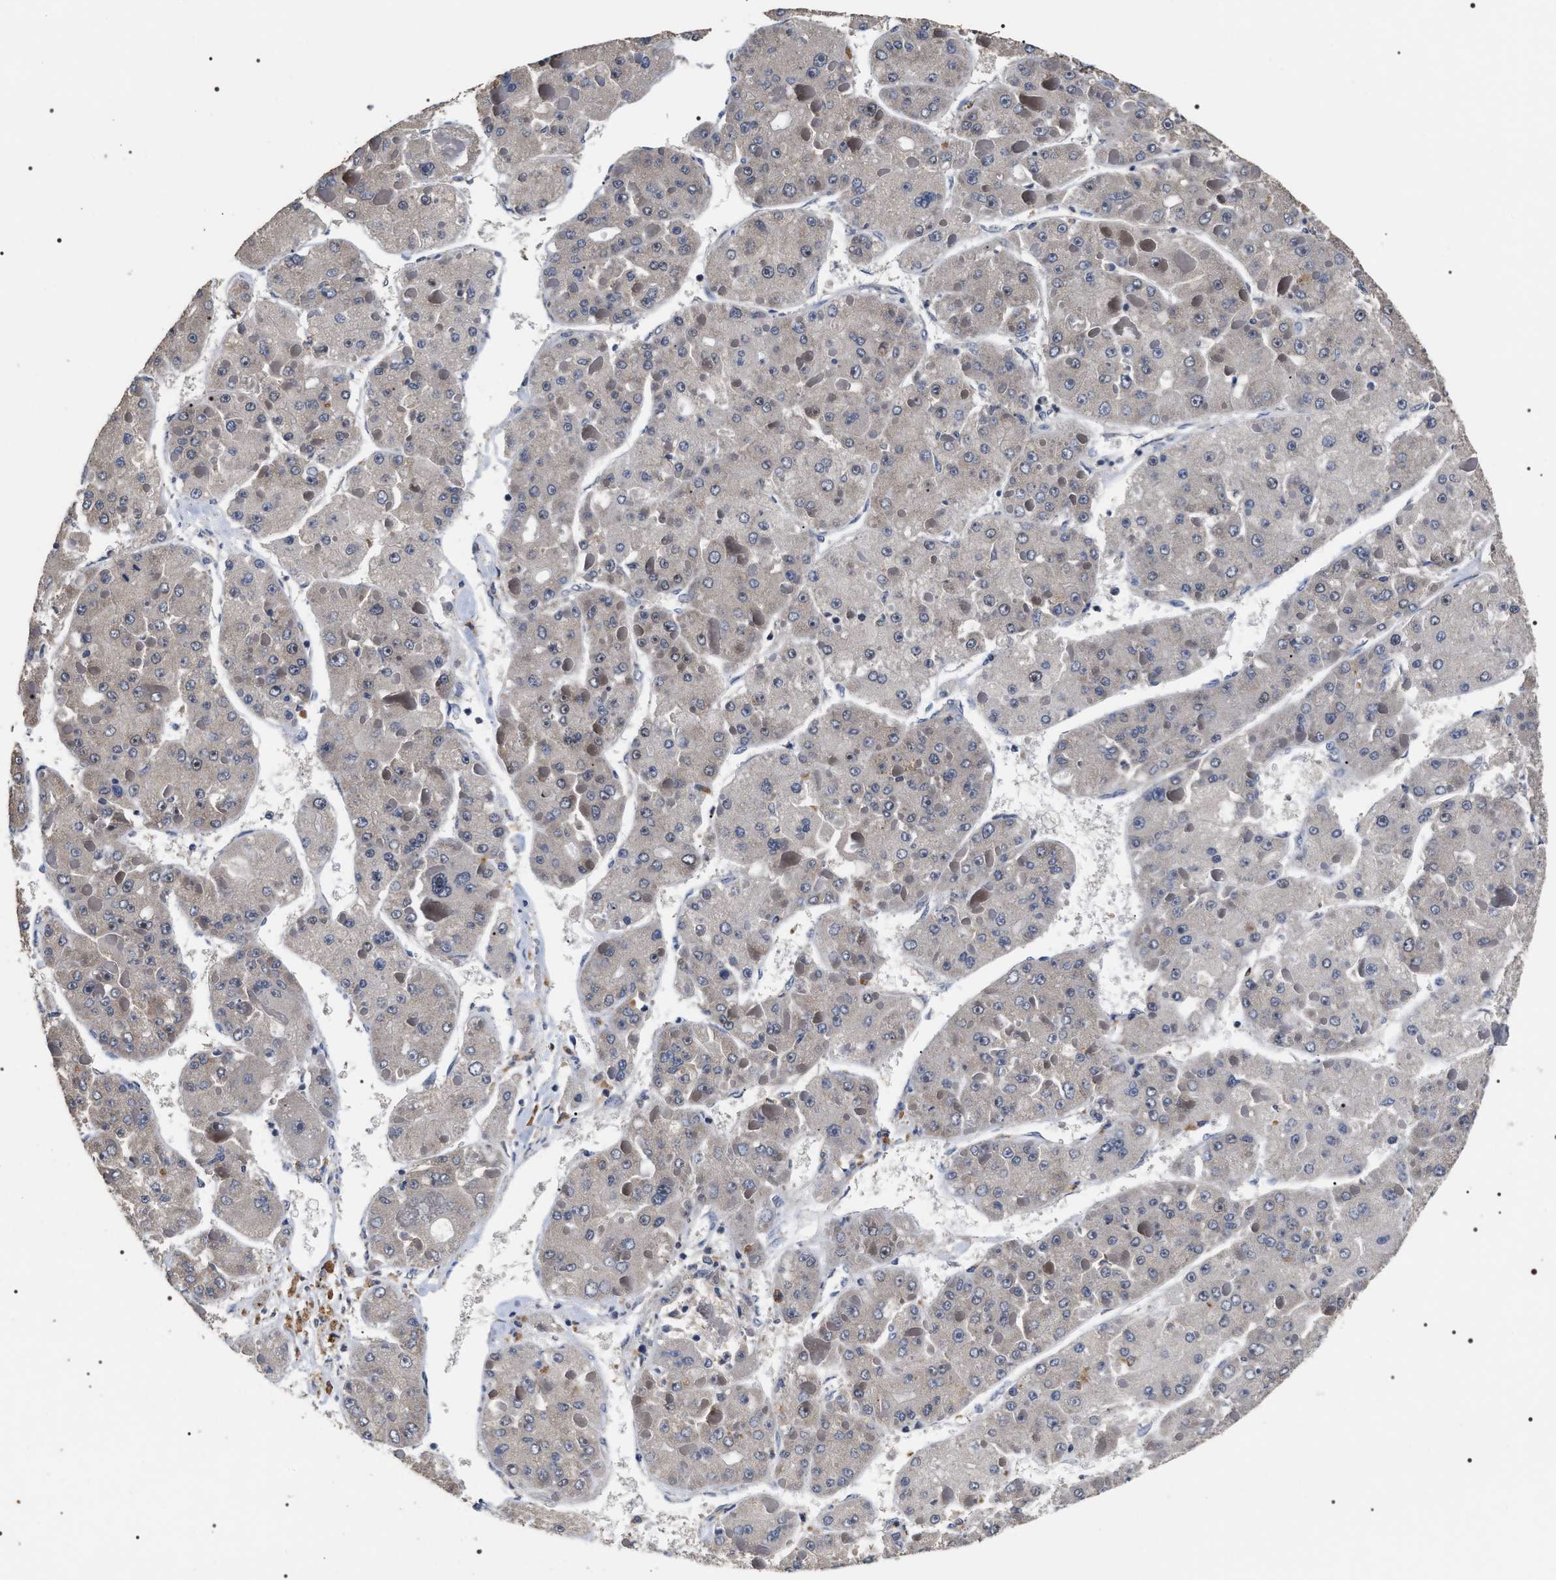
{"staining": {"intensity": "negative", "quantity": "none", "location": "none"}, "tissue": "liver cancer", "cell_type": "Tumor cells", "image_type": "cancer", "snomed": [{"axis": "morphology", "description": "Carcinoma, Hepatocellular, NOS"}, {"axis": "topography", "description": "Liver"}], "caption": "Micrograph shows no protein expression in tumor cells of liver cancer (hepatocellular carcinoma) tissue. The staining was performed using DAB to visualize the protein expression in brown, while the nuclei were stained in blue with hematoxylin (Magnification: 20x).", "gene": "UPF3A", "patient": {"sex": "female", "age": 73}}